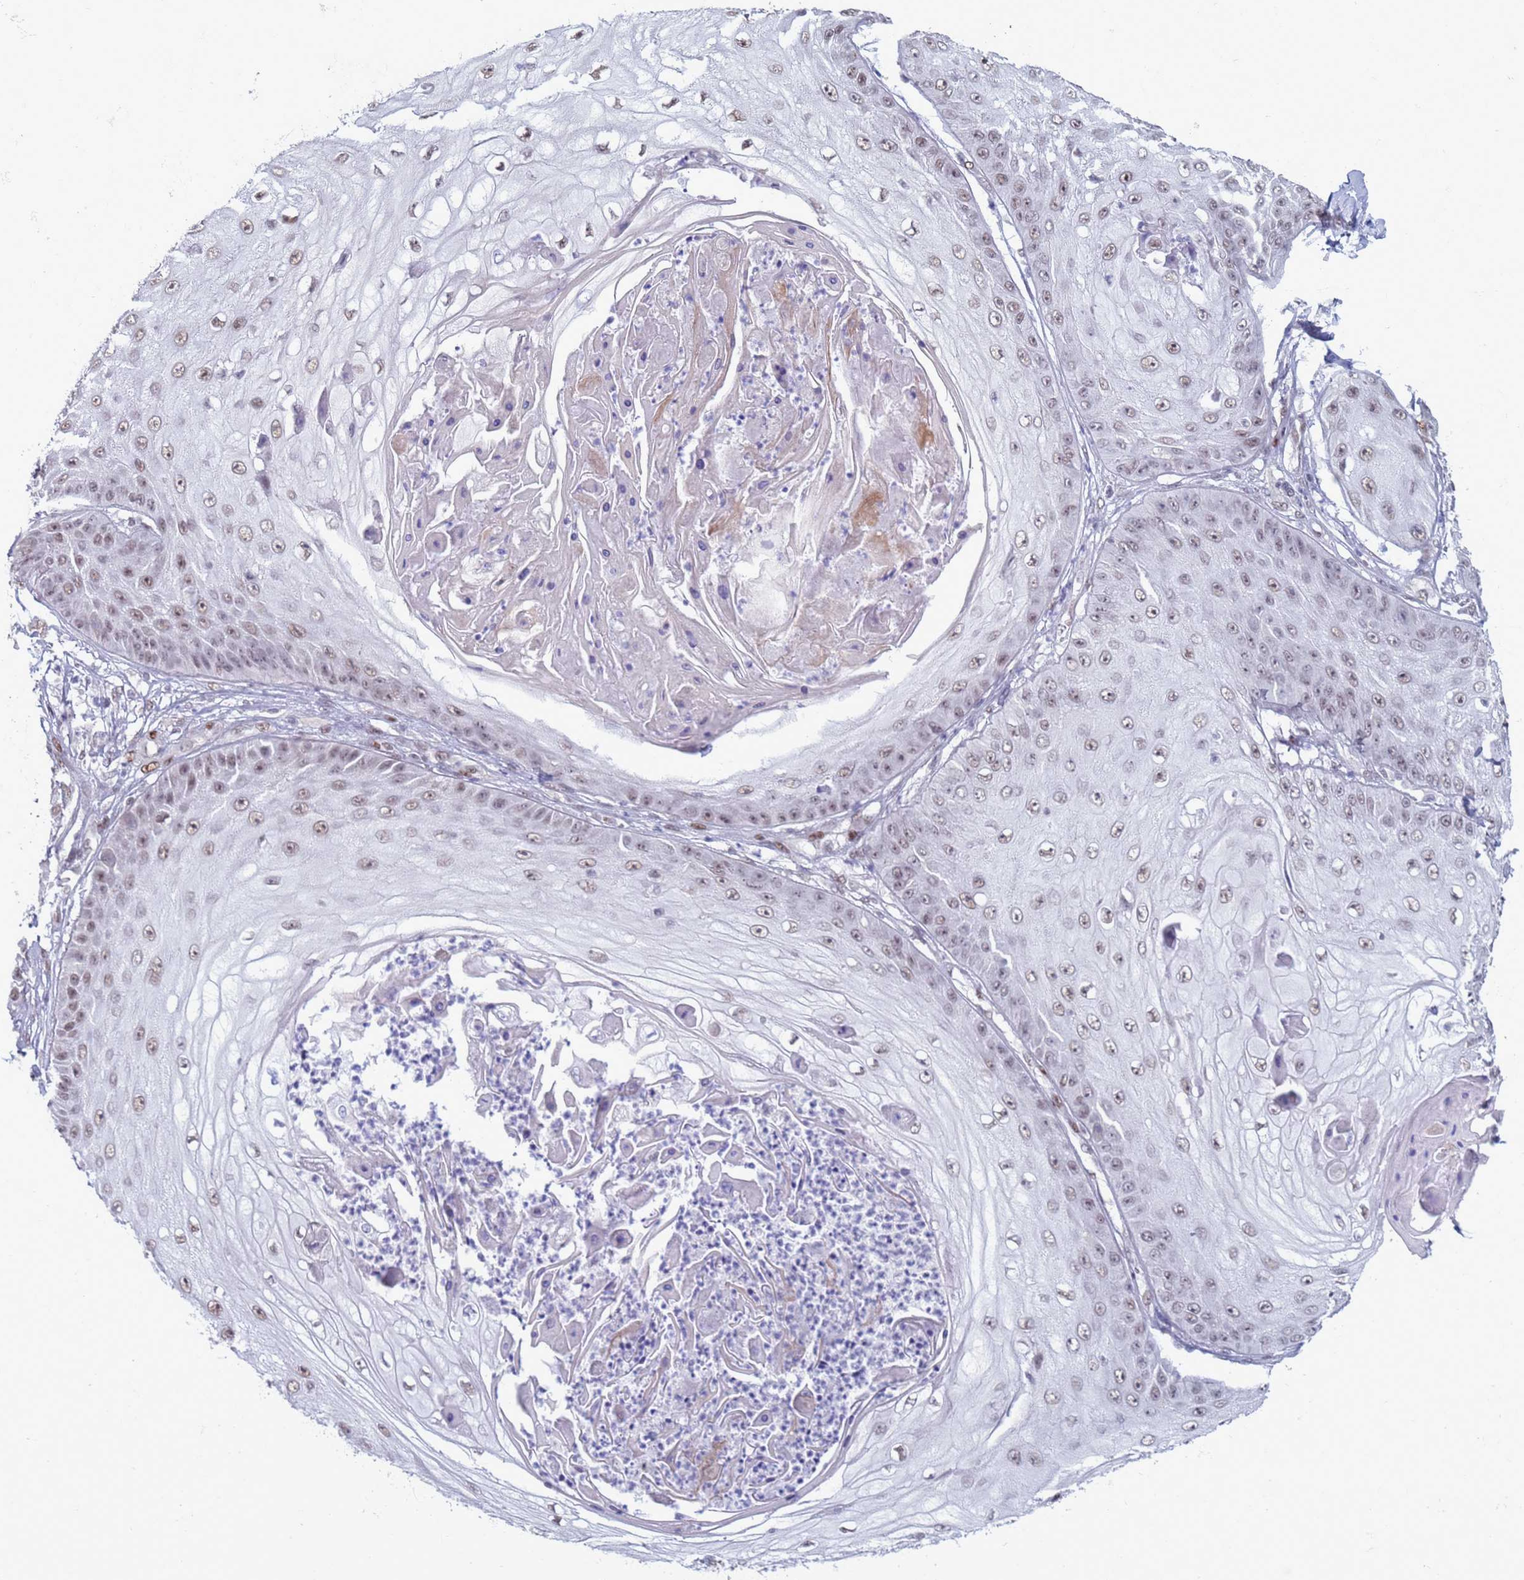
{"staining": {"intensity": "weak", "quantity": "25%-75%", "location": "nuclear"}, "tissue": "skin cancer", "cell_type": "Tumor cells", "image_type": "cancer", "snomed": [{"axis": "morphology", "description": "Squamous cell carcinoma, NOS"}, {"axis": "topography", "description": "Skin"}], "caption": "A micrograph of human skin cancer stained for a protein displays weak nuclear brown staining in tumor cells.", "gene": "SAE1", "patient": {"sex": "male", "age": 70}}